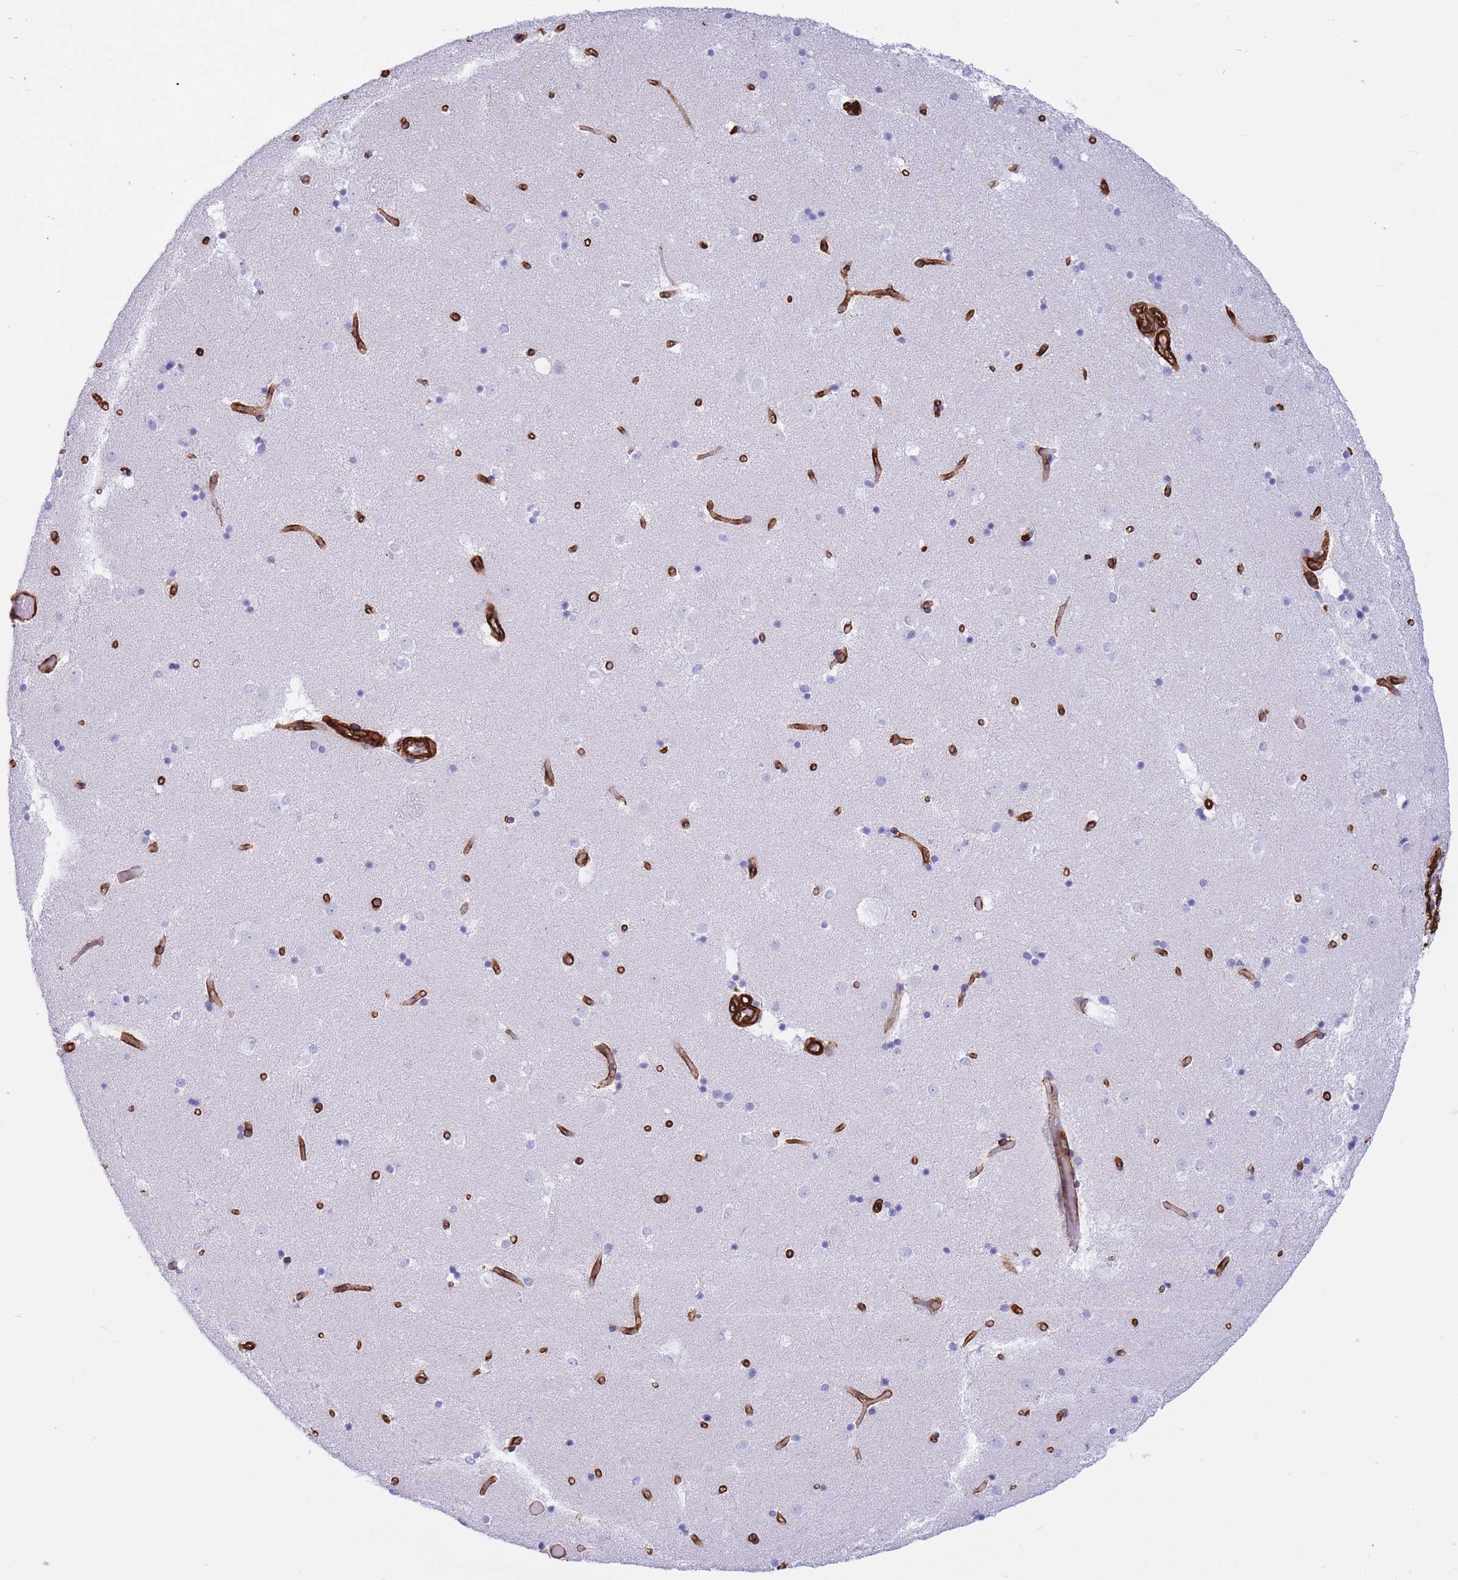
{"staining": {"intensity": "negative", "quantity": "none", "location": "none"}, "tissue": "caudate", "cell_type": "Glial cells", "image_type": "normal", "snomed": [{"axis": "morphology", "description": "Normal tissue, NOS"}, {"axis": "topography", "description": "Lateral ventricle wall"}], "caption": "A micrograph of human caudate is negative for staining in glial cells. (Stains: DAB (3,3'-diaminobenzidine) IHC with hematoxylin counter stain, Microscopy: brightfield microscopy at high magnification).", "gene": "CAVIN1", "patient": {"sex": "female", "age": 52}}